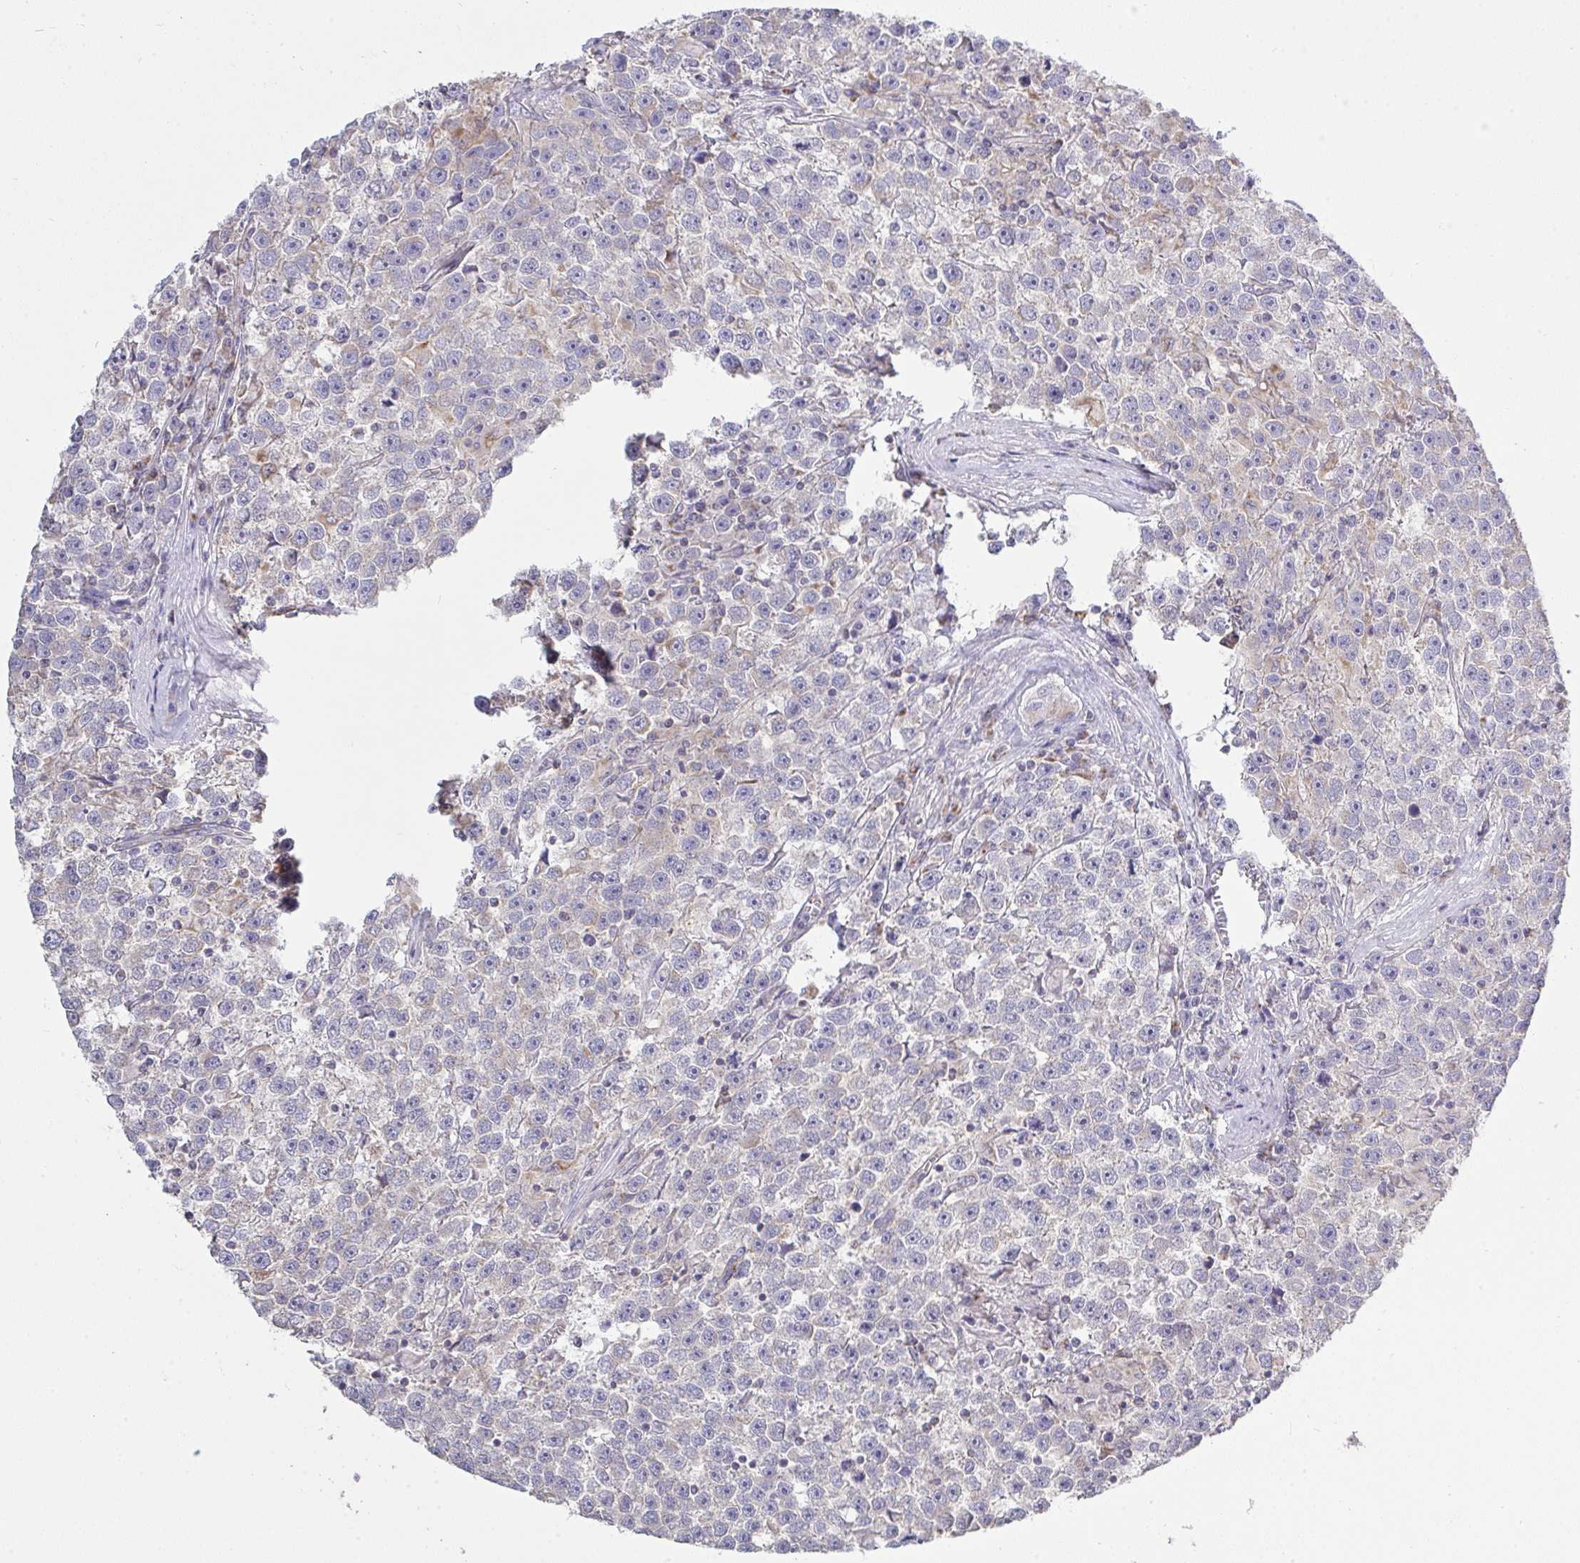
{"staining": {"intensity": "weak", "quantity": "25%-75%", "location": "cytoplasmic/membranous"}, "tissue": "testis cancer", "cell_type": "Tumor cells", "image_type": "cancer", "snomed": [{"axis": "morphology", "description": "Seminoma, NOS"}, {"axis": "topography", "description": "Testis"}], "caption": "Tumor cells demonstrate low levels of weak cytoplasmic/membranous expression in approximately 25%-75% of cells in human testis cancer (seminoma). (DAB = brown stain, brightfield microscopy at high magnification).", "gene": "NDUFA7", "patient": {"sex": "male", "age": 31}}